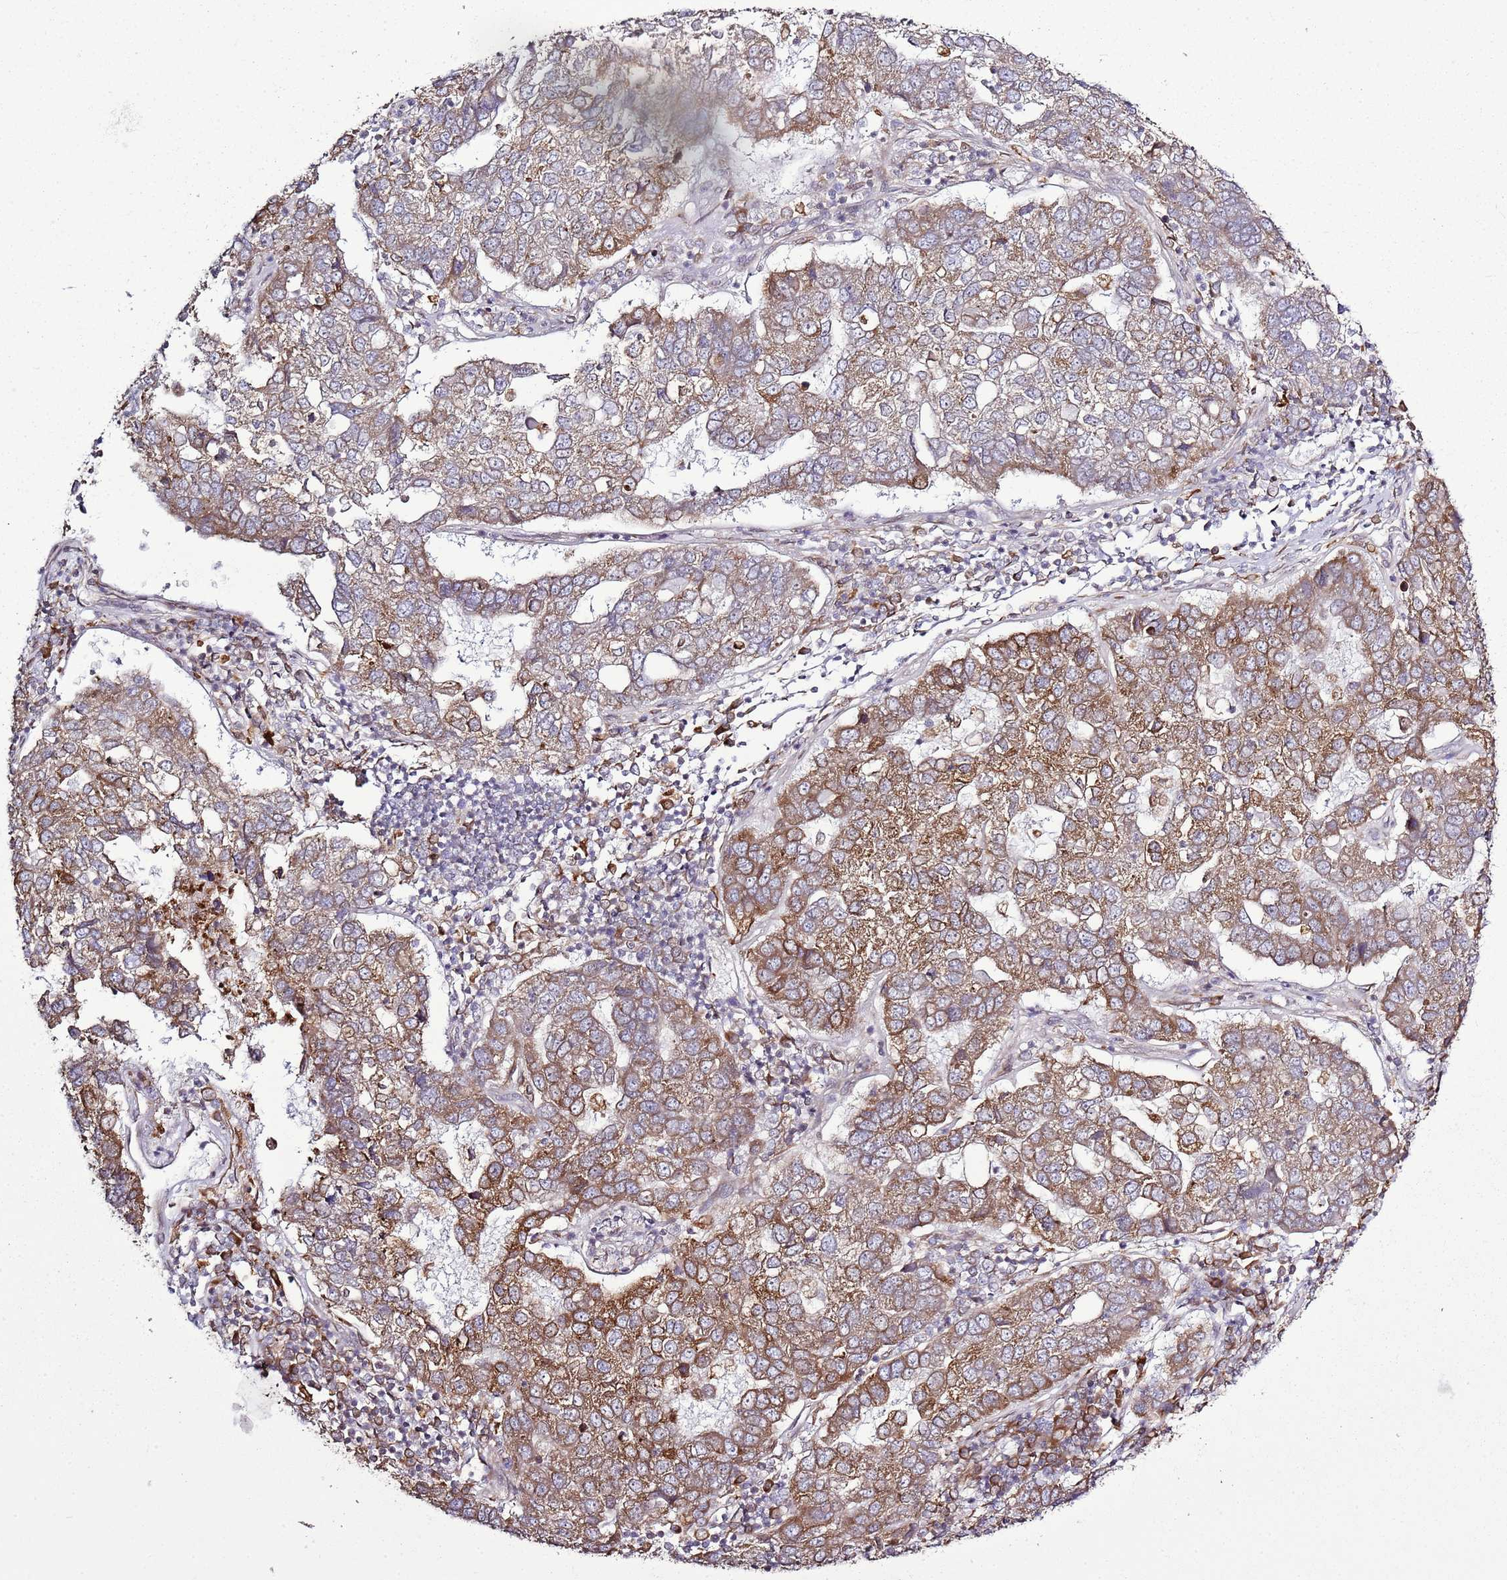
{"staining": {"intensity": "moderate", "quantity": ">75%", "location": "cytoplasmic/membranous"}, "tissue": "pancreatic cancer", "cell_type": "Tumor cells", "image_type": "cancer", "snomed": [{"axis": "morphology", "description": "Adenocarcinoma, NOS"}, {"axis": "topography", "description": "Pancreas"}], "caption": "High-magnification brightfield microscopy of adenocarcinoma (pancreatic) stained with DAB (brown) and counterstained with hematoxylin (blue). tumor cells exhibit moderate cytoplasmic/membranous staining is identified in approximately>75% of cells. Nuclei are stained in blue.", "gene": "TMED10", "patient": {"sex": "female", "age": 61}}